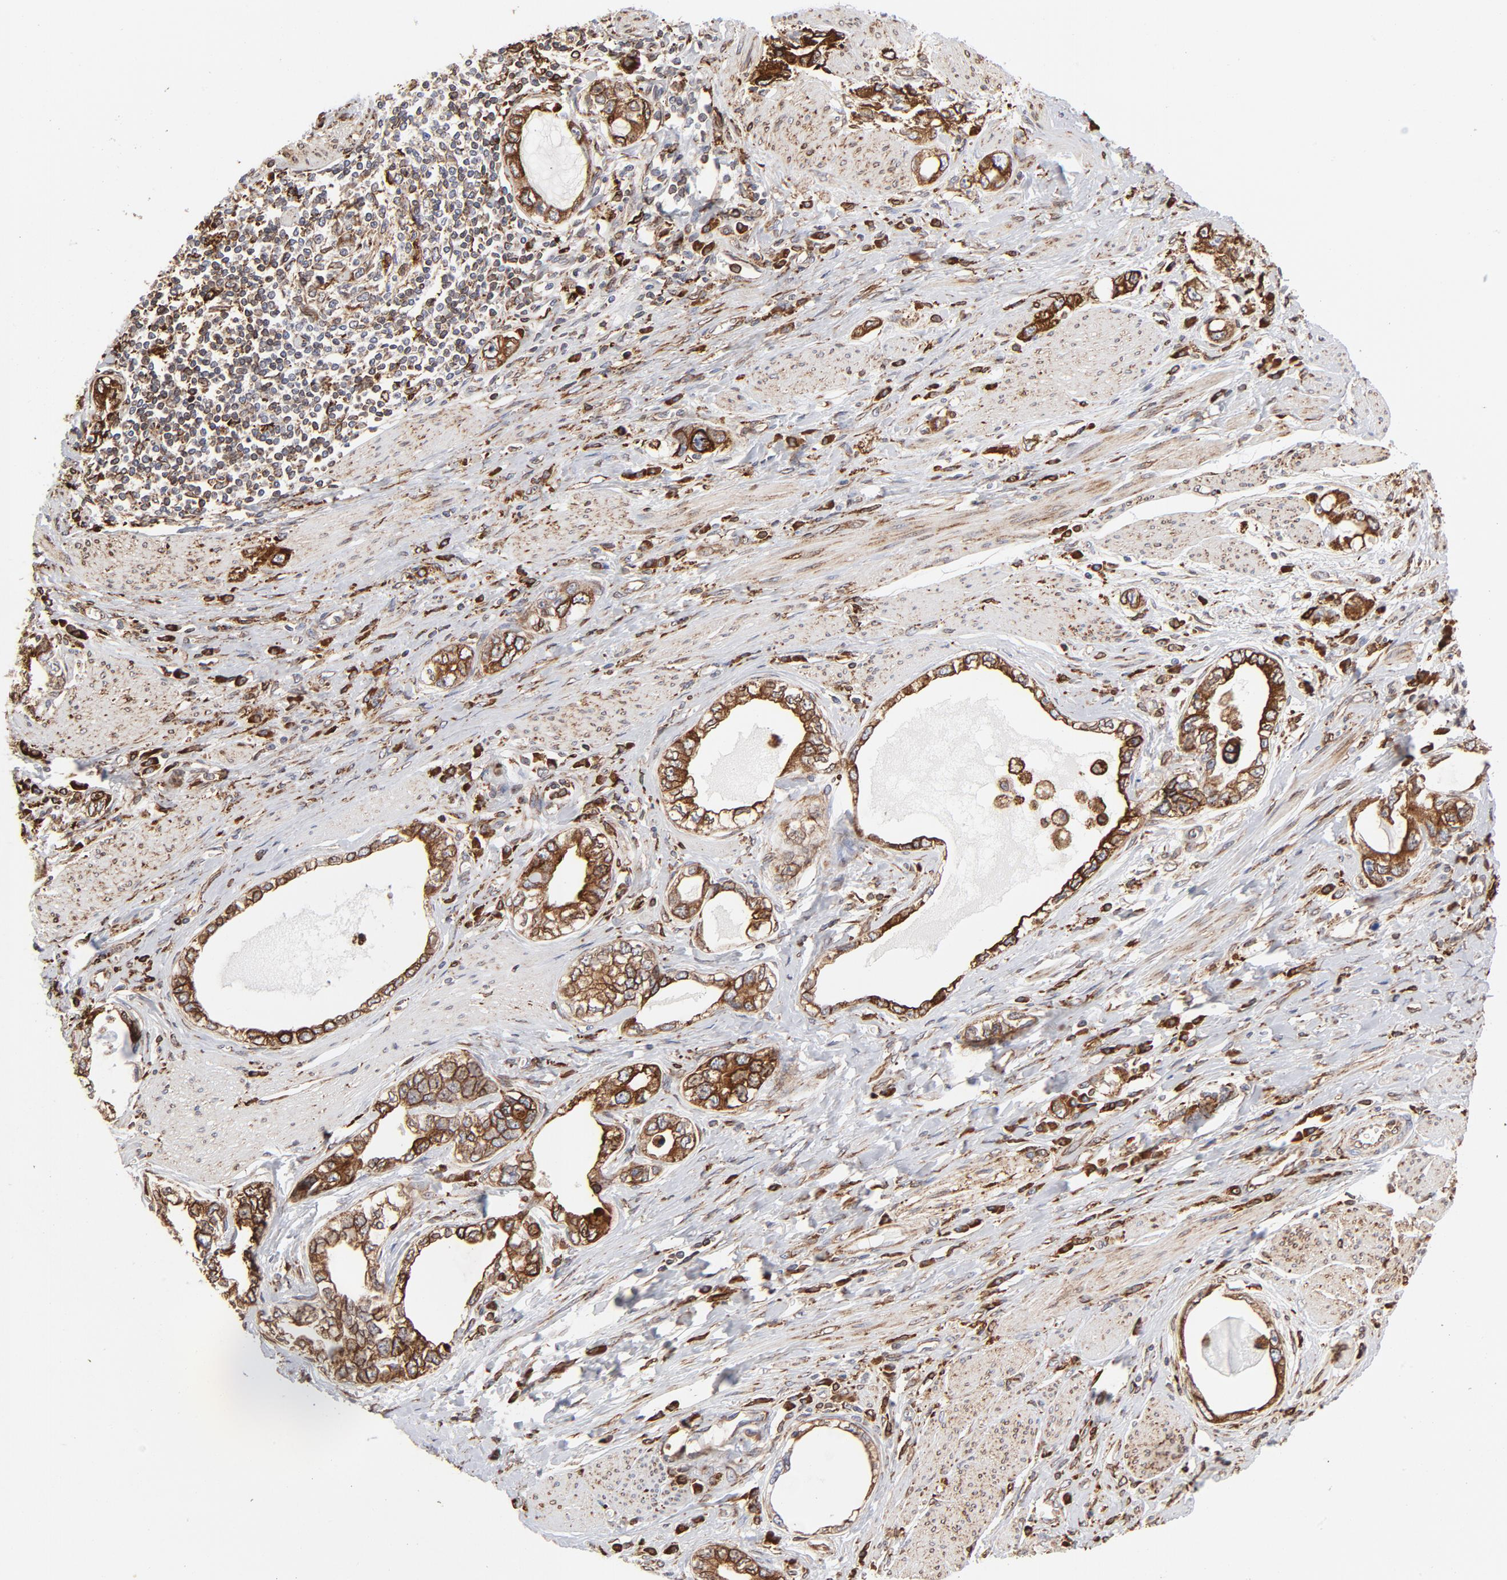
{"staining": {"intensity": "strong", "quantity": ">75%", "location": "cytoplasmic/membranous"}, "tissue": "stomach cancer", "cell_type": "Tumor cells", "image_type": "cancer", "snomed": [{"axis": "morphology", "description": "Adenocarcinoma, NOS"}, {"axis": "topography", "description": "Stomach, lower"}], "caption": "This is an image of immunohistochemistry staining of stomach adenocarcinoma, which shows strong staining in the cytoplasmic/membranous of tumor cells.", "gene": "CANX", "patient": {"sex": "female", "age": 93}}